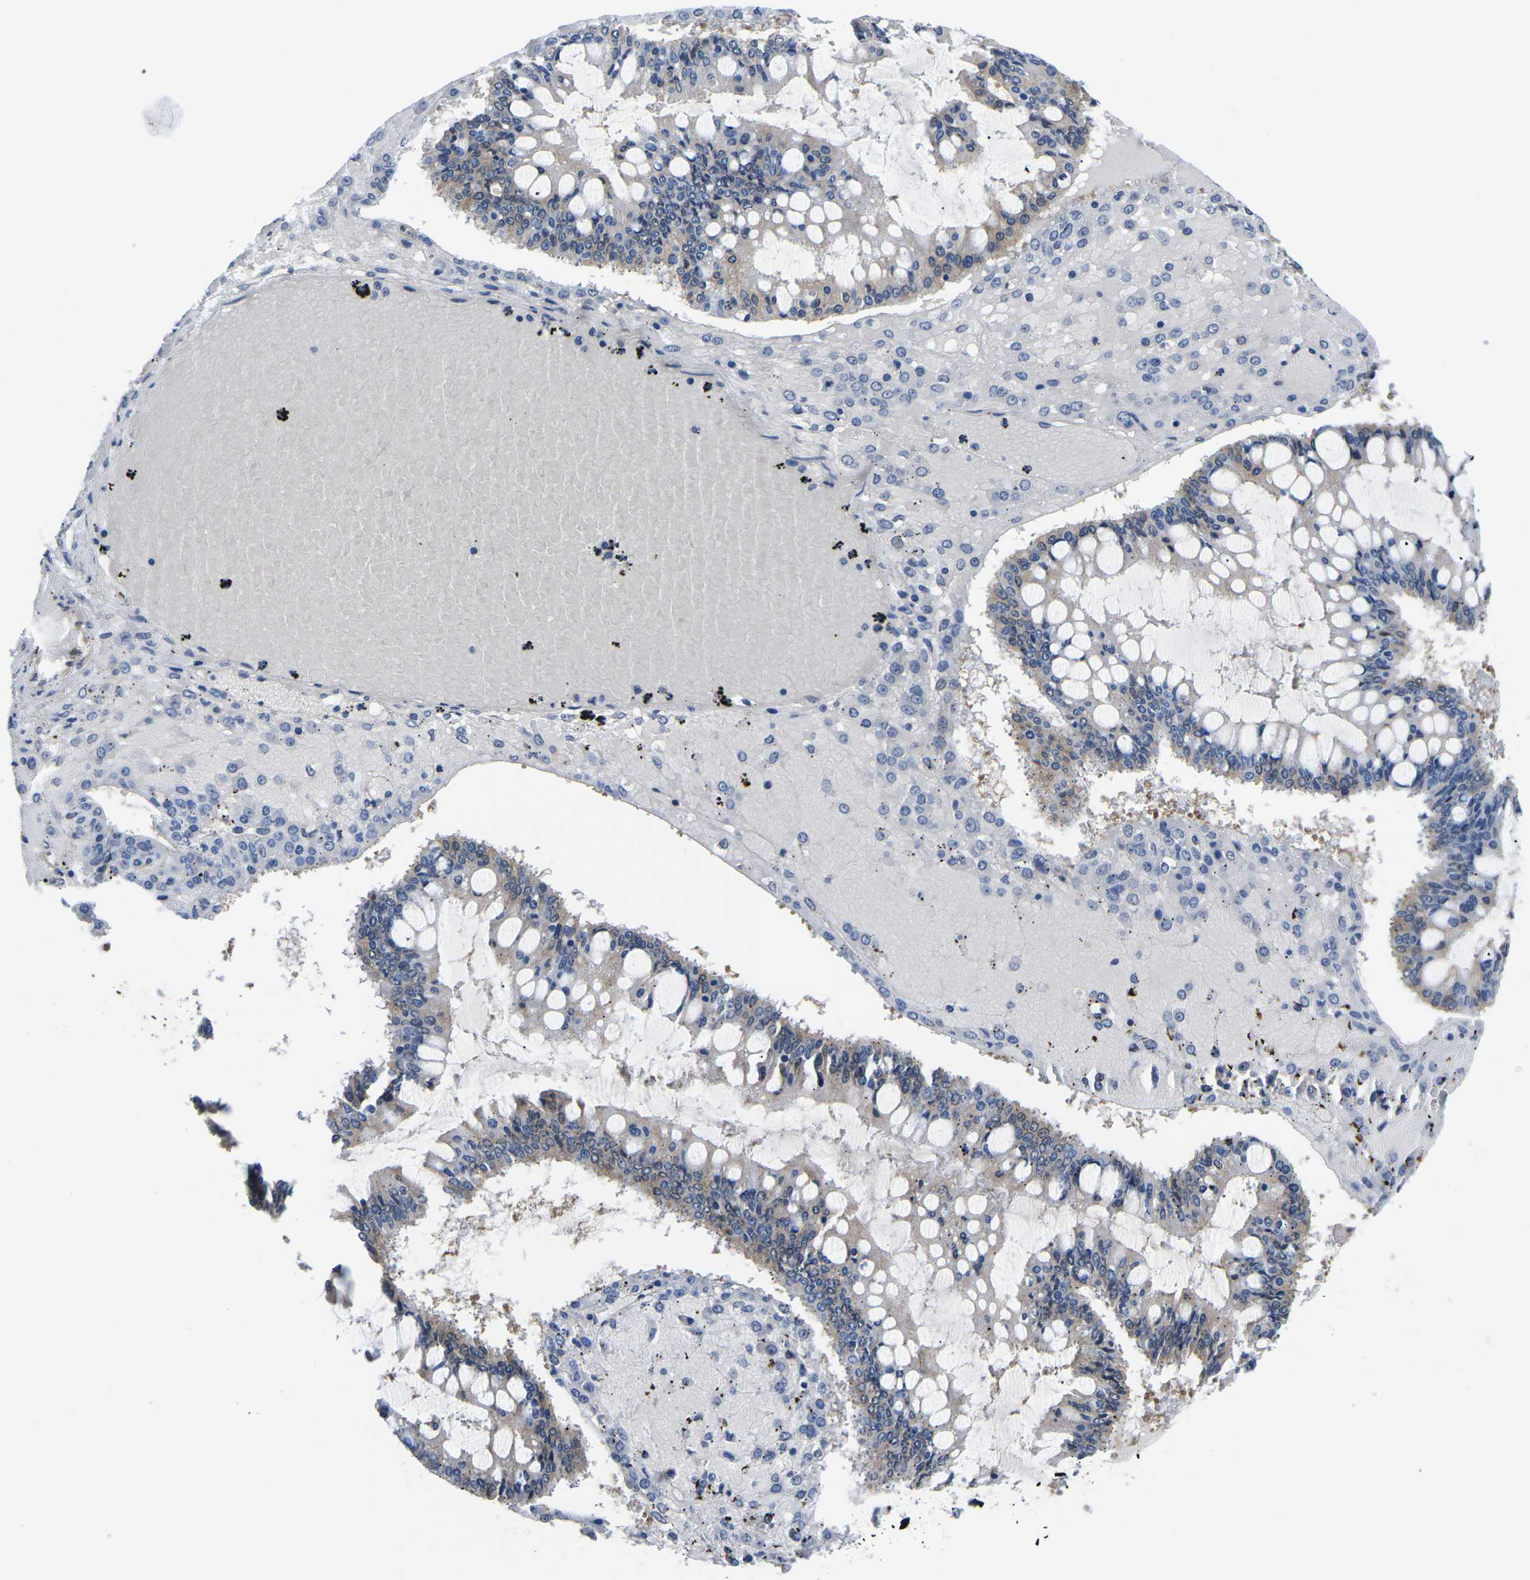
{"staining": {"intensity": "weak", "quantity": "<25%", "location": "cytoplasmic/membranous"}, "tissue": "ovarian cancer", "cell_type": "Tumor cells", "image_type": "cancer", "snomed": [{"axis": "morphology", "description": "Cystadenocarcinoma, mucinous, NOS"}, {"axis": "topography", "description": "Ovary"}], "caption": "Mucinous cystadenocarcinoma (ovarian) was stained to show a protein in brown. There is no significant positivity in tumor cells.", "gene": "GSK3B", "patient": {"sex": "female", "age": 73}}